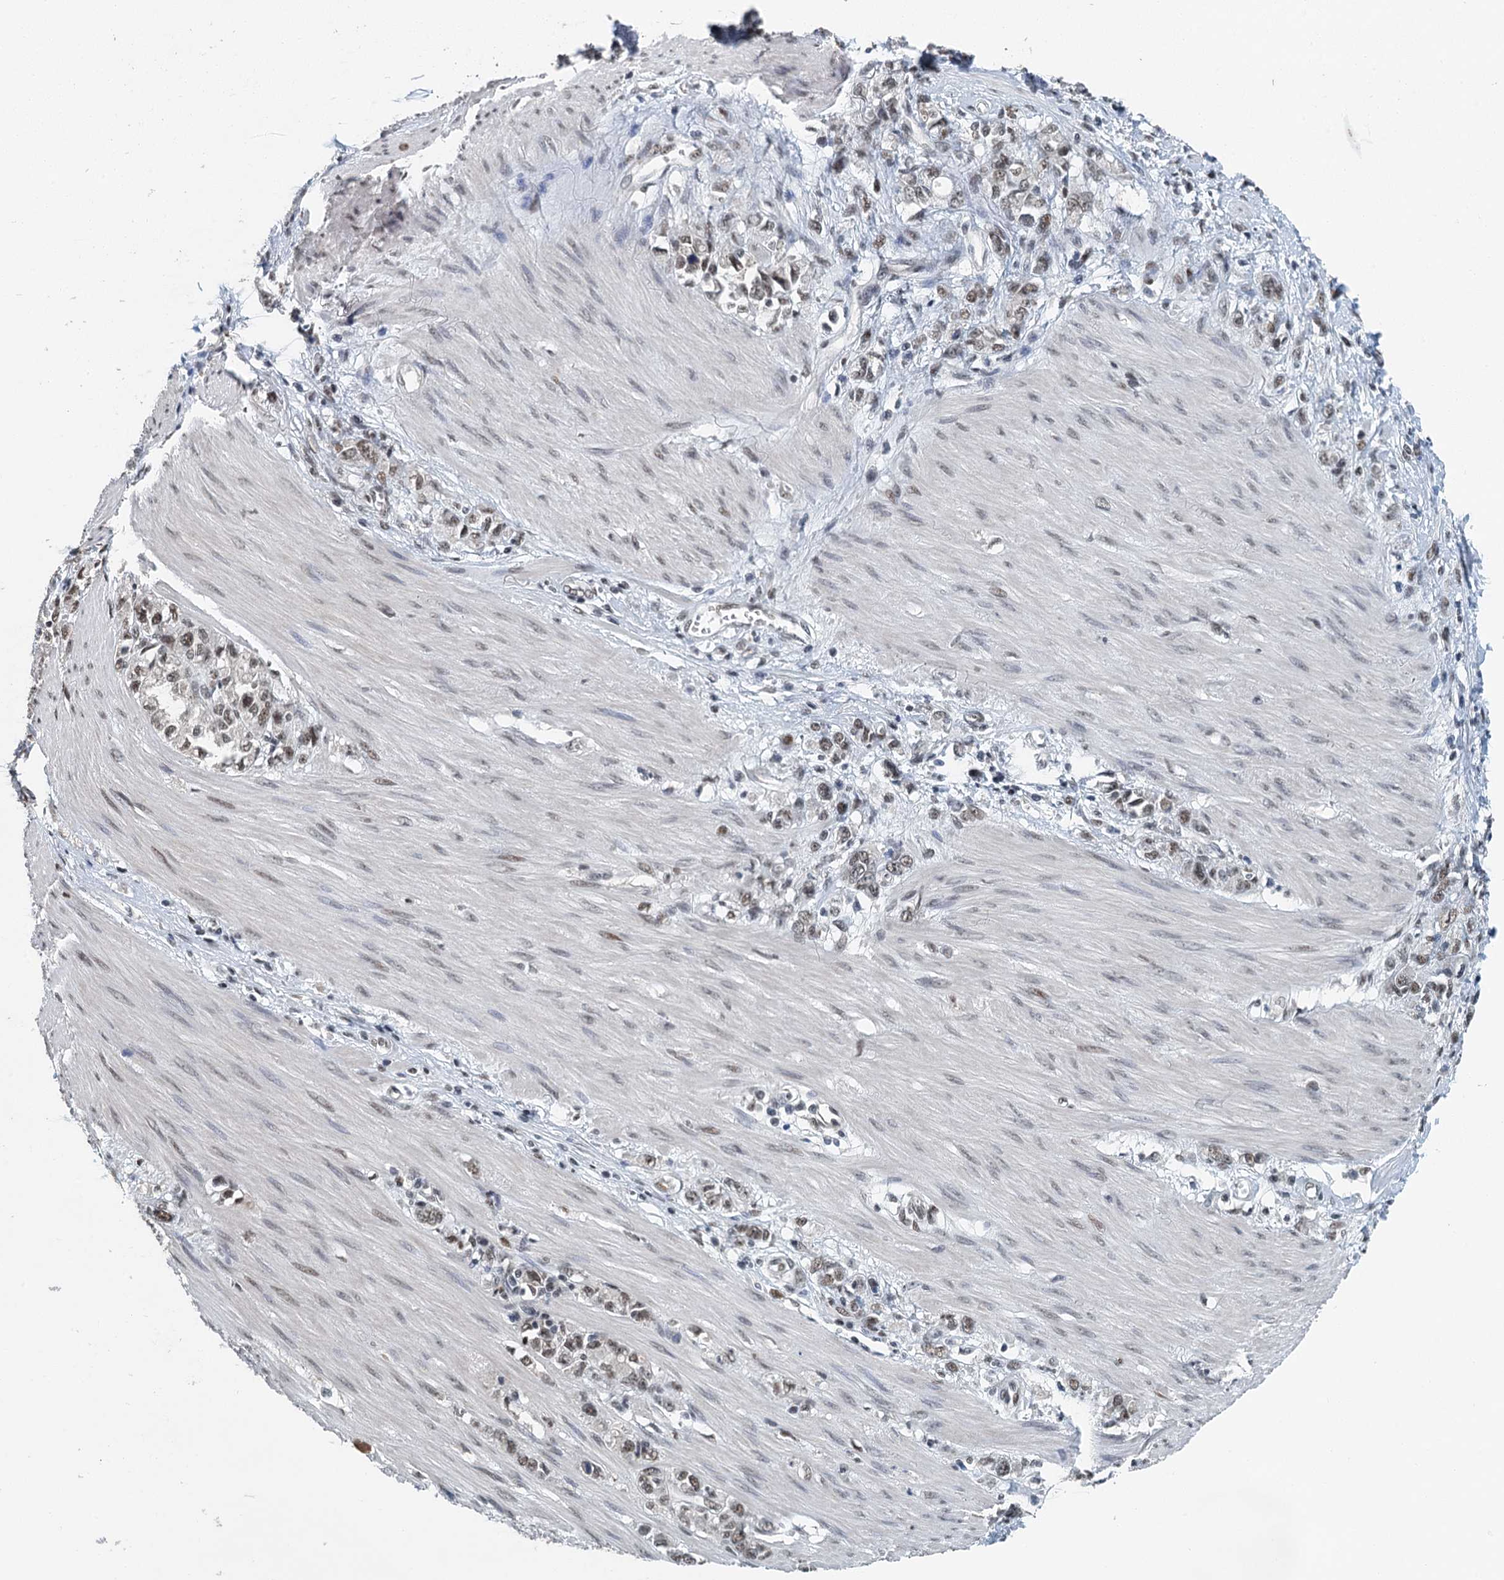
{"staining": {"intensity": "moderate", "quantity": ">75%", "location": "nuclear"}, "tissue": "stomach cancer", "cell_type": "Tumor cells", "image_type": "cancer", "snomed": [{"axis": "morphology", "description": "Adenocarcinoma, NOS"}, {"axis": "topography", "description": "Stomach"}], "caption": "Immunohistochemical staining of human adenocarcinoma (stomach) shows moderate nuclear protein expression in about >75% of tumor cells. The staining was performed using DAB to visualize the protein expression in brown, while the nuclei were stained in blue with hematoxylin (Magnification: 20x).", "gene": "MTA3", "patient": {"sex": "female", "age": 76}}